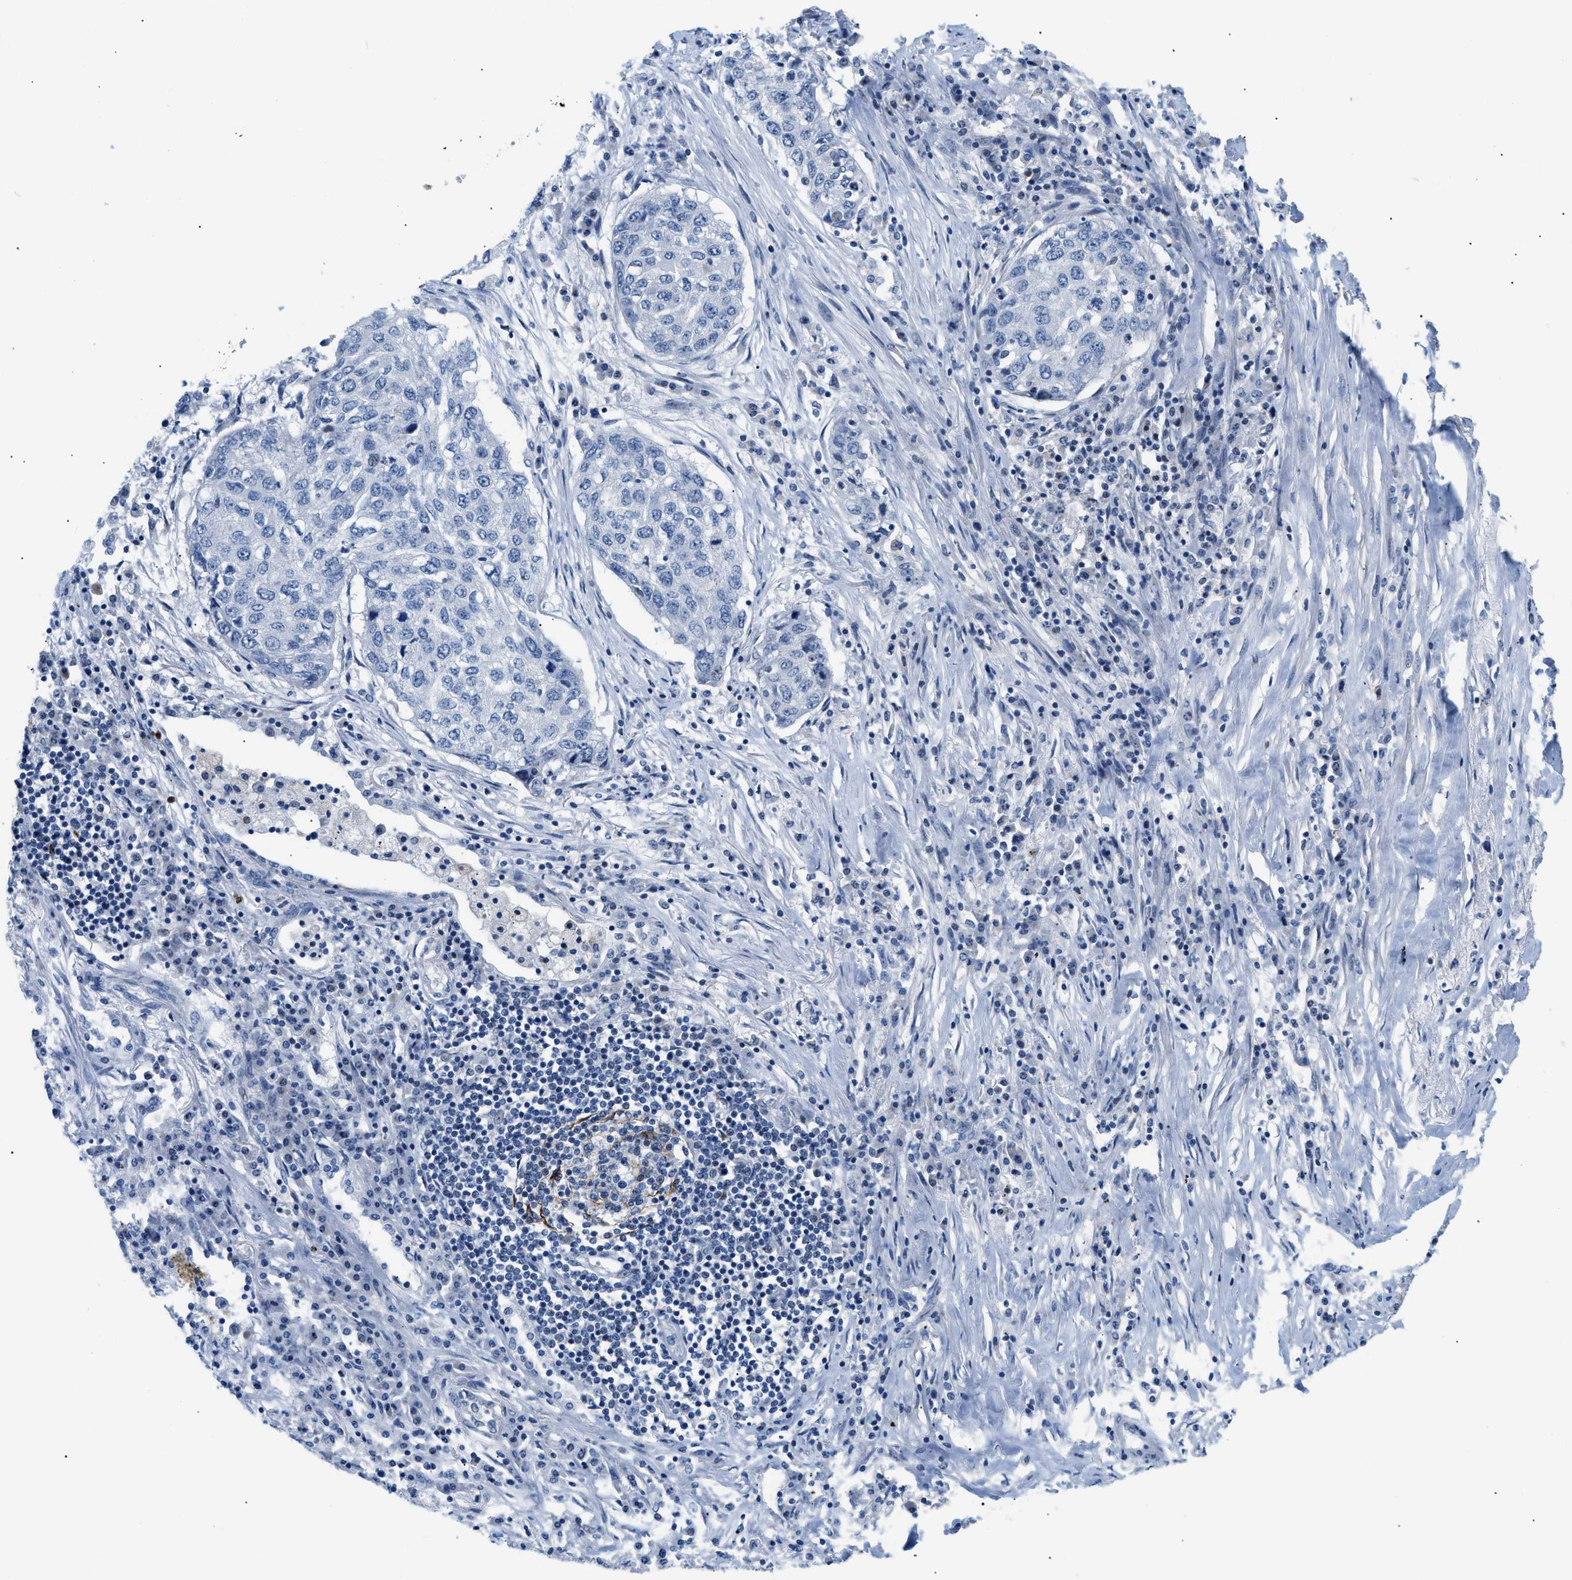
{"staining": {"intensity": "negative", "quantity": "none", "location": "none"}, "tissue": "lung cancer", "cell_type": "Tumor cells", "image_type": "cancer", "snomed": [{"axis": "morphology", "description": "Squamous cell carcinoma, NOS"}, {"axis": "topography", "description": "Lung"}], "caption": "Immunohistochemistry (IHC) image of human lung squamous cell carcinoma stained for a protein (brown), which exhibits no positivity in tumor cells.", "gene": "FDCSP", "patient": {"sex": "female", "age": 63}}